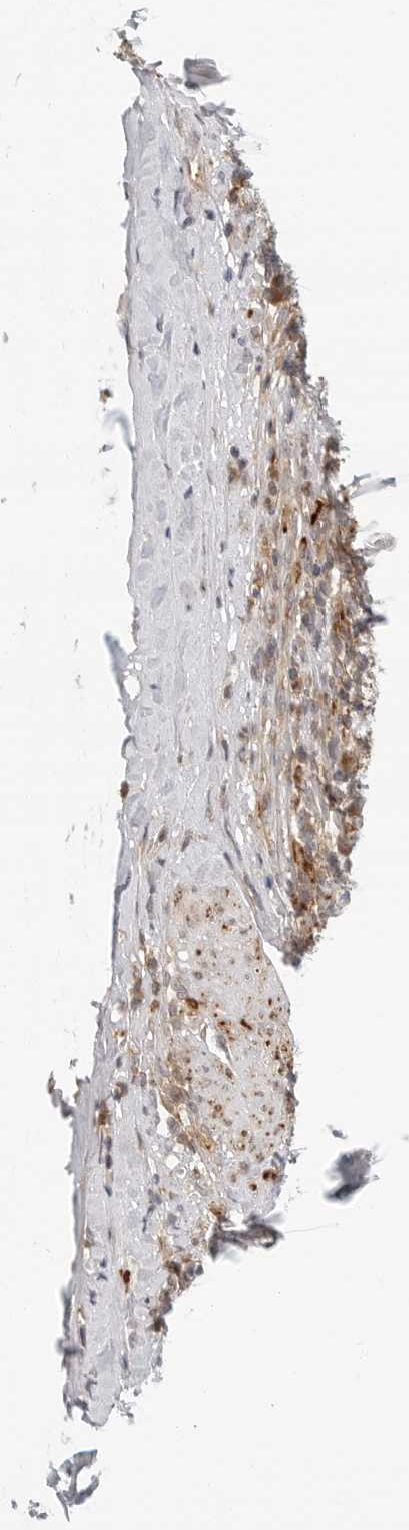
{"staining": {"intensity": "weak", "quantity": "25%-75%", "location": "cytoplasmic/membranous"}, "tissue": "adipose tissue", "cell_type": "Adipocytes", "image_type": "normal", "snomed": [{"axis": "morphology", "description": "Normal tissue, NOS"}, {"axis": "morphology", "description": "Basal cell carcinoma"}, {"axis": "topography", "description": "Cartilage tissue"}, {"axis": "topography", "description": "Nasopharynx"}, {"axis": "topography", "description": "Oral tissue"}], "caption": "IHC (DAB (3,3'-diaminobenzidine)) staining of normal human adipose tissue shows weak cytoplasmic/membranous protein expression in about 25%-75% of adipocytes.", "gene": "C1QTNF1", "patient": {"sex": "female", "age": 77}}